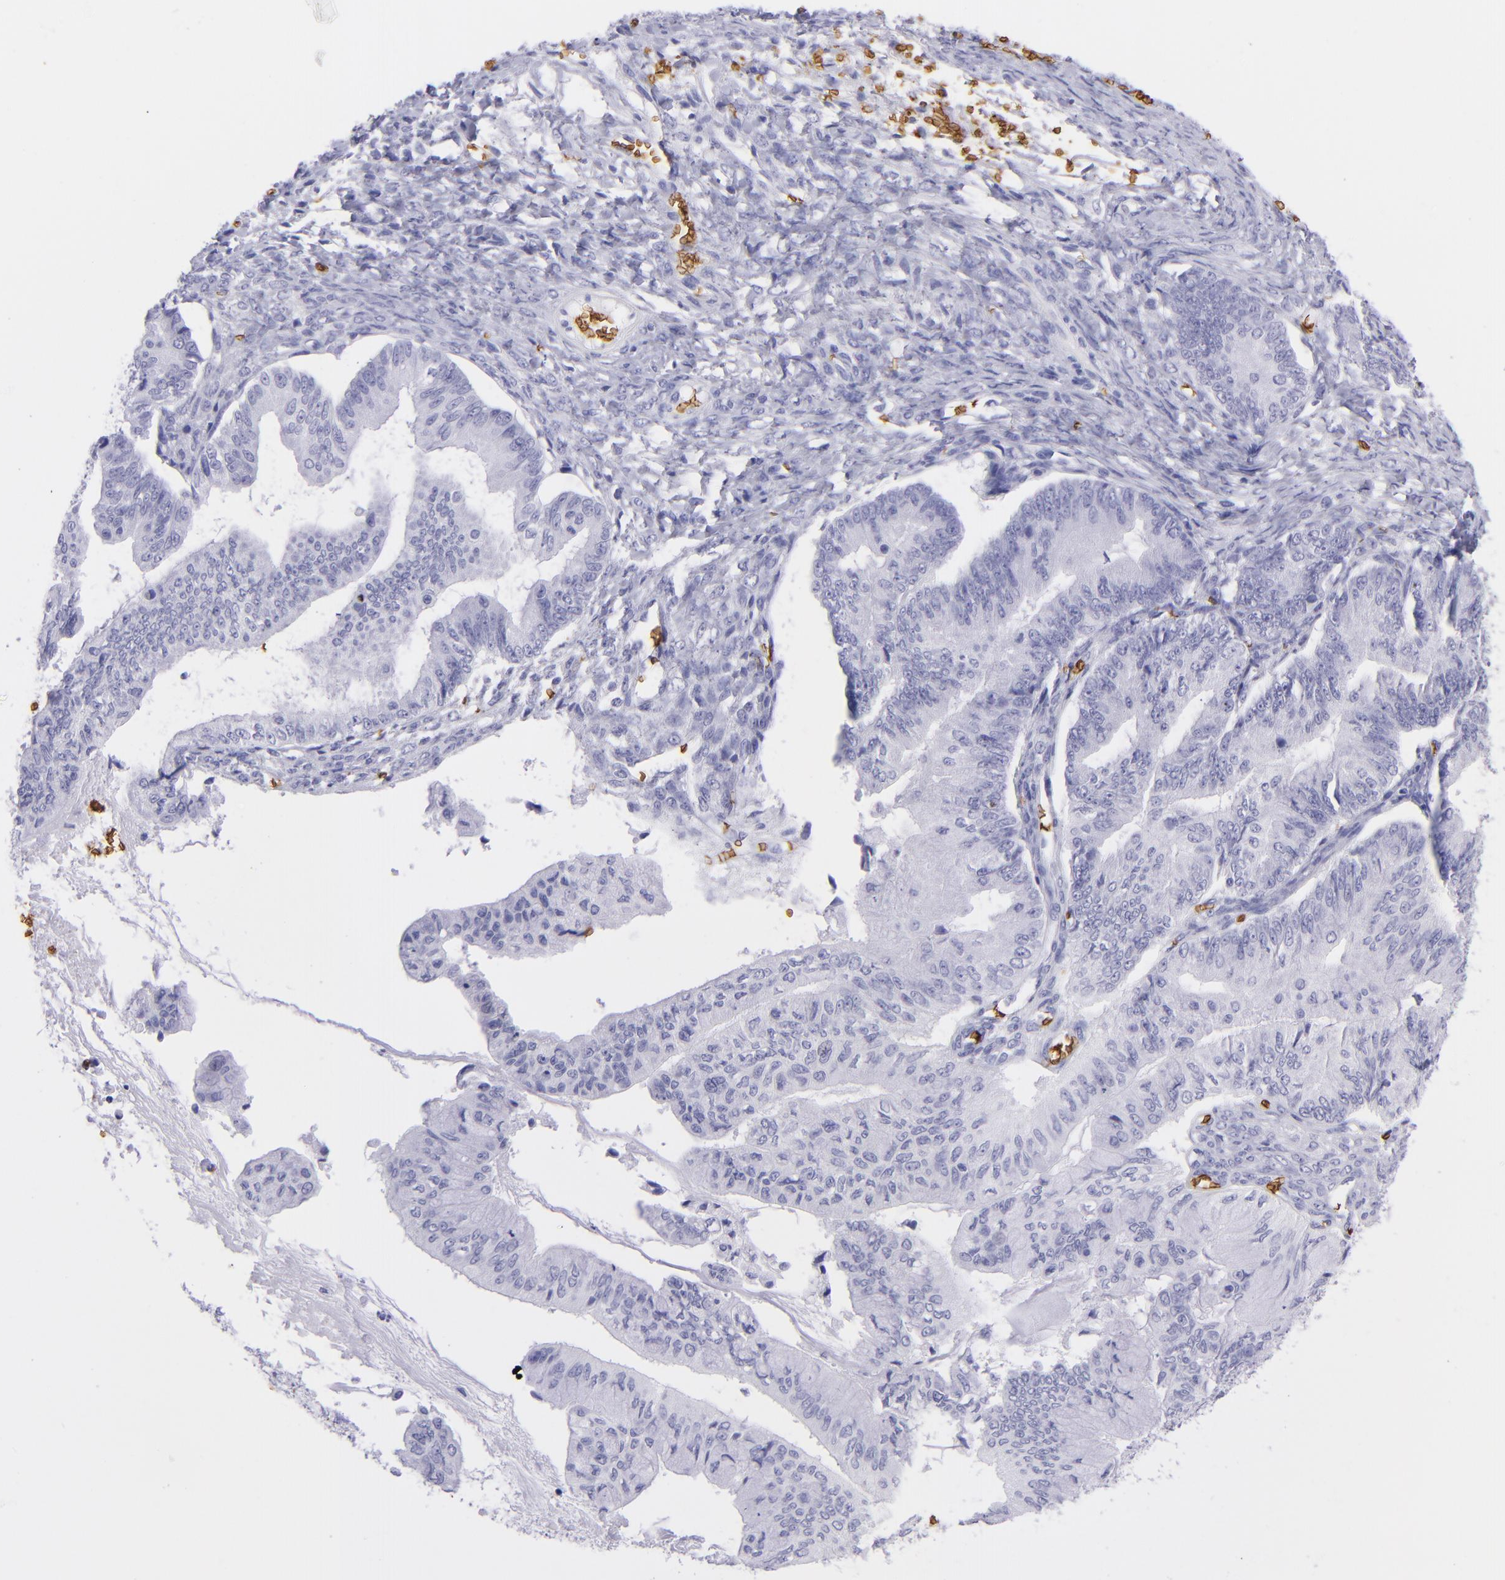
{"staining": {"intensity": "negative", "quantity": "none", "location": "none"}, "tissue": "ovarian cancer", "cell_type": "Tumor cells", "image_type": "cancer", "snomed": [{"axis": "morphology", "description": "Cystadenocarcinoma, mucinous, NOS"}, {"axis": "topography", "description": "Ovary"}], "caption": "Tumor cells are negative for protein expression in human ovarian cancer (mucinous cystadenocarcinoma).", "gene": "GYPA", "patient": {"sex": "female", "age": 36}}